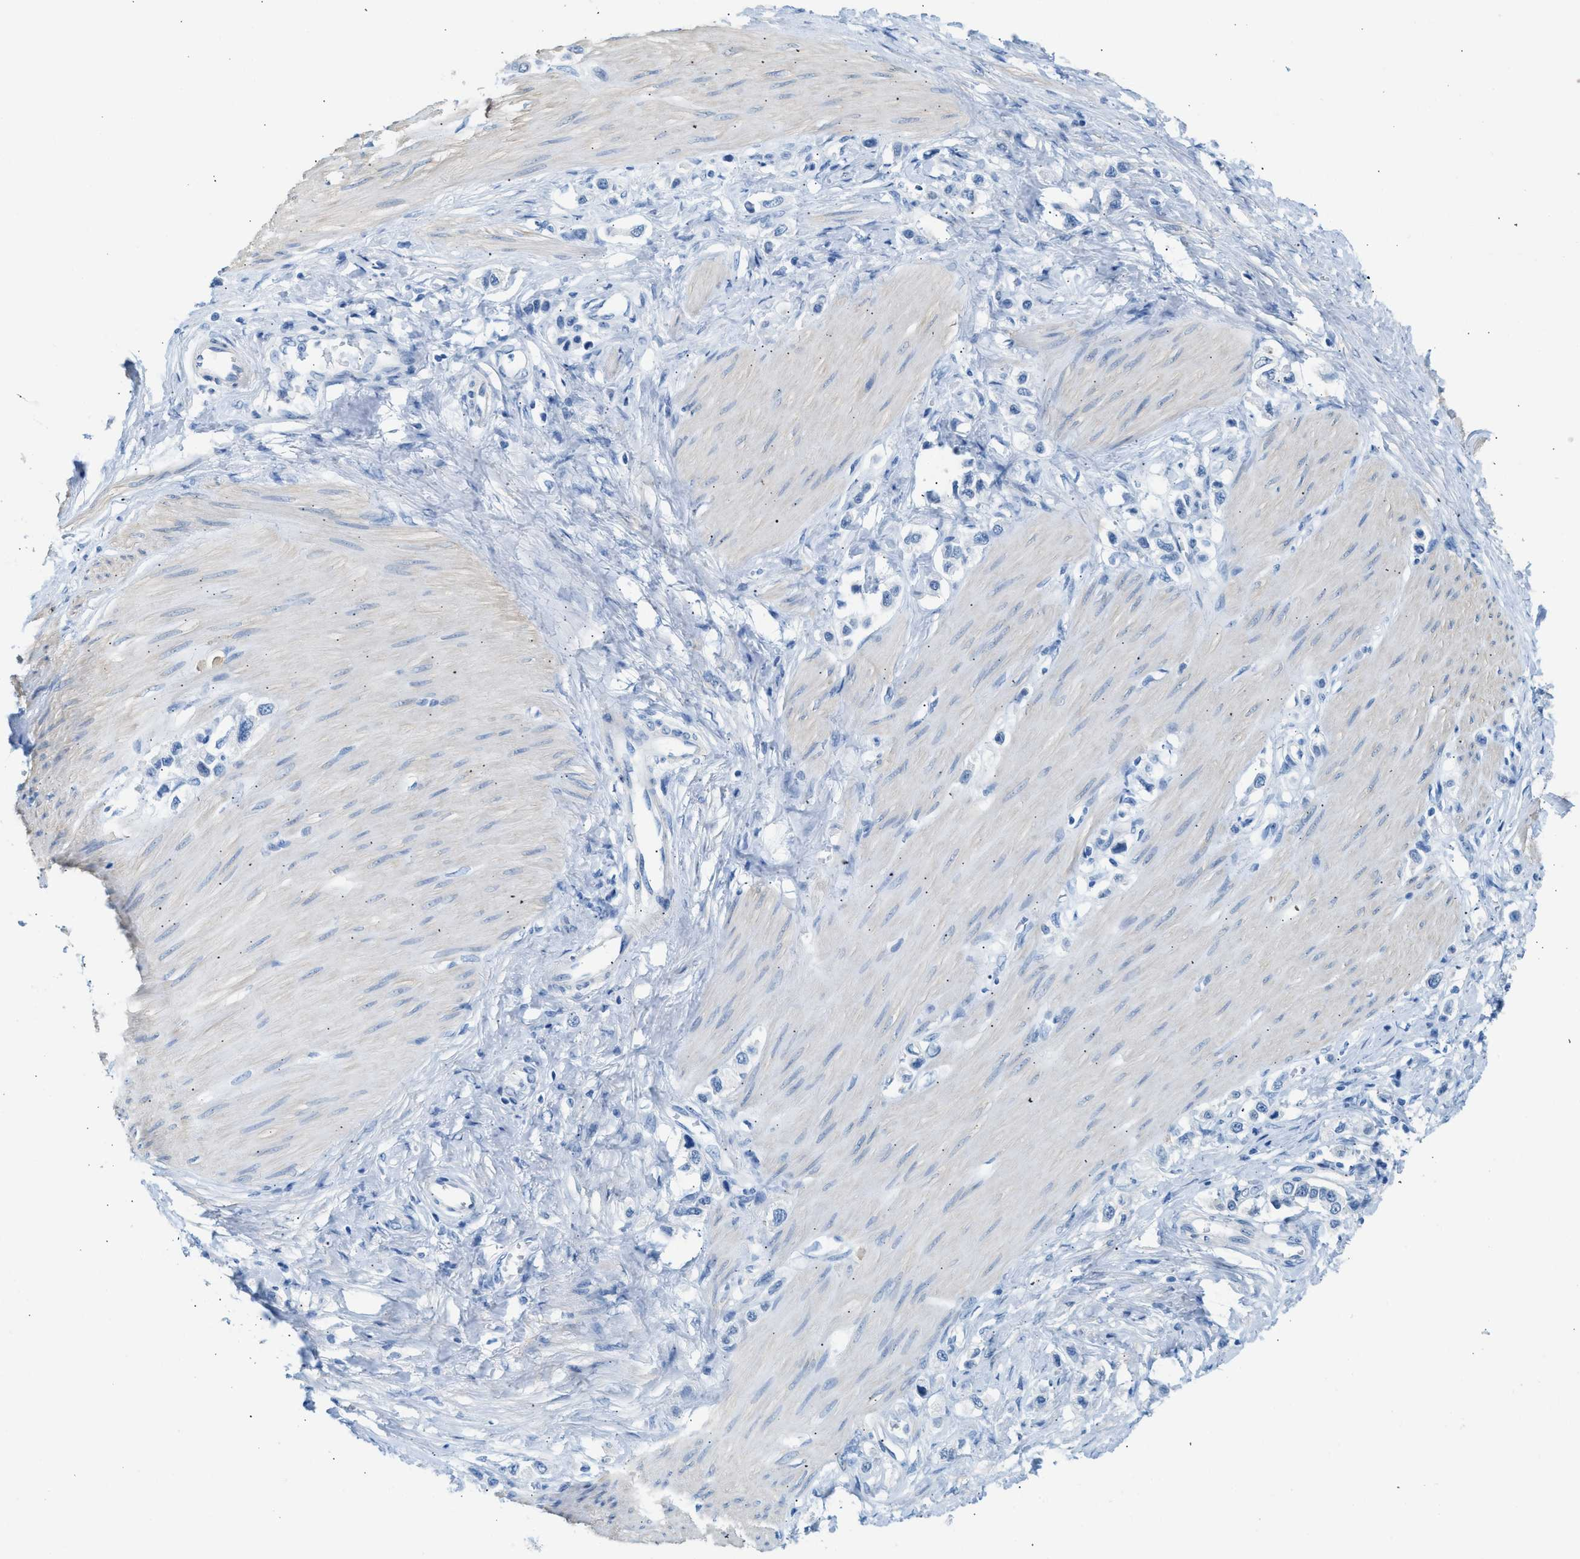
{"staining": {"intensity": "negative", "quantity": "none", "location": "none"}, "tissue": "stomach cancer", "cell_type": "Tumor cells", "image_type": "cancer", "snomed": [{"axis": "morphology", "description": "Adenocarcinoma, NOS"}, {"axis": "topography", "description": "Stomach"}], "caption": "High power microscopy photomicrograph of an immunohistochemistry (IHC) photomicrograph of stomach cancer, revealing no significant staining in tumor cells.", "gene": "SPAM1", "patient": {"sex": "female", "age": 65}}